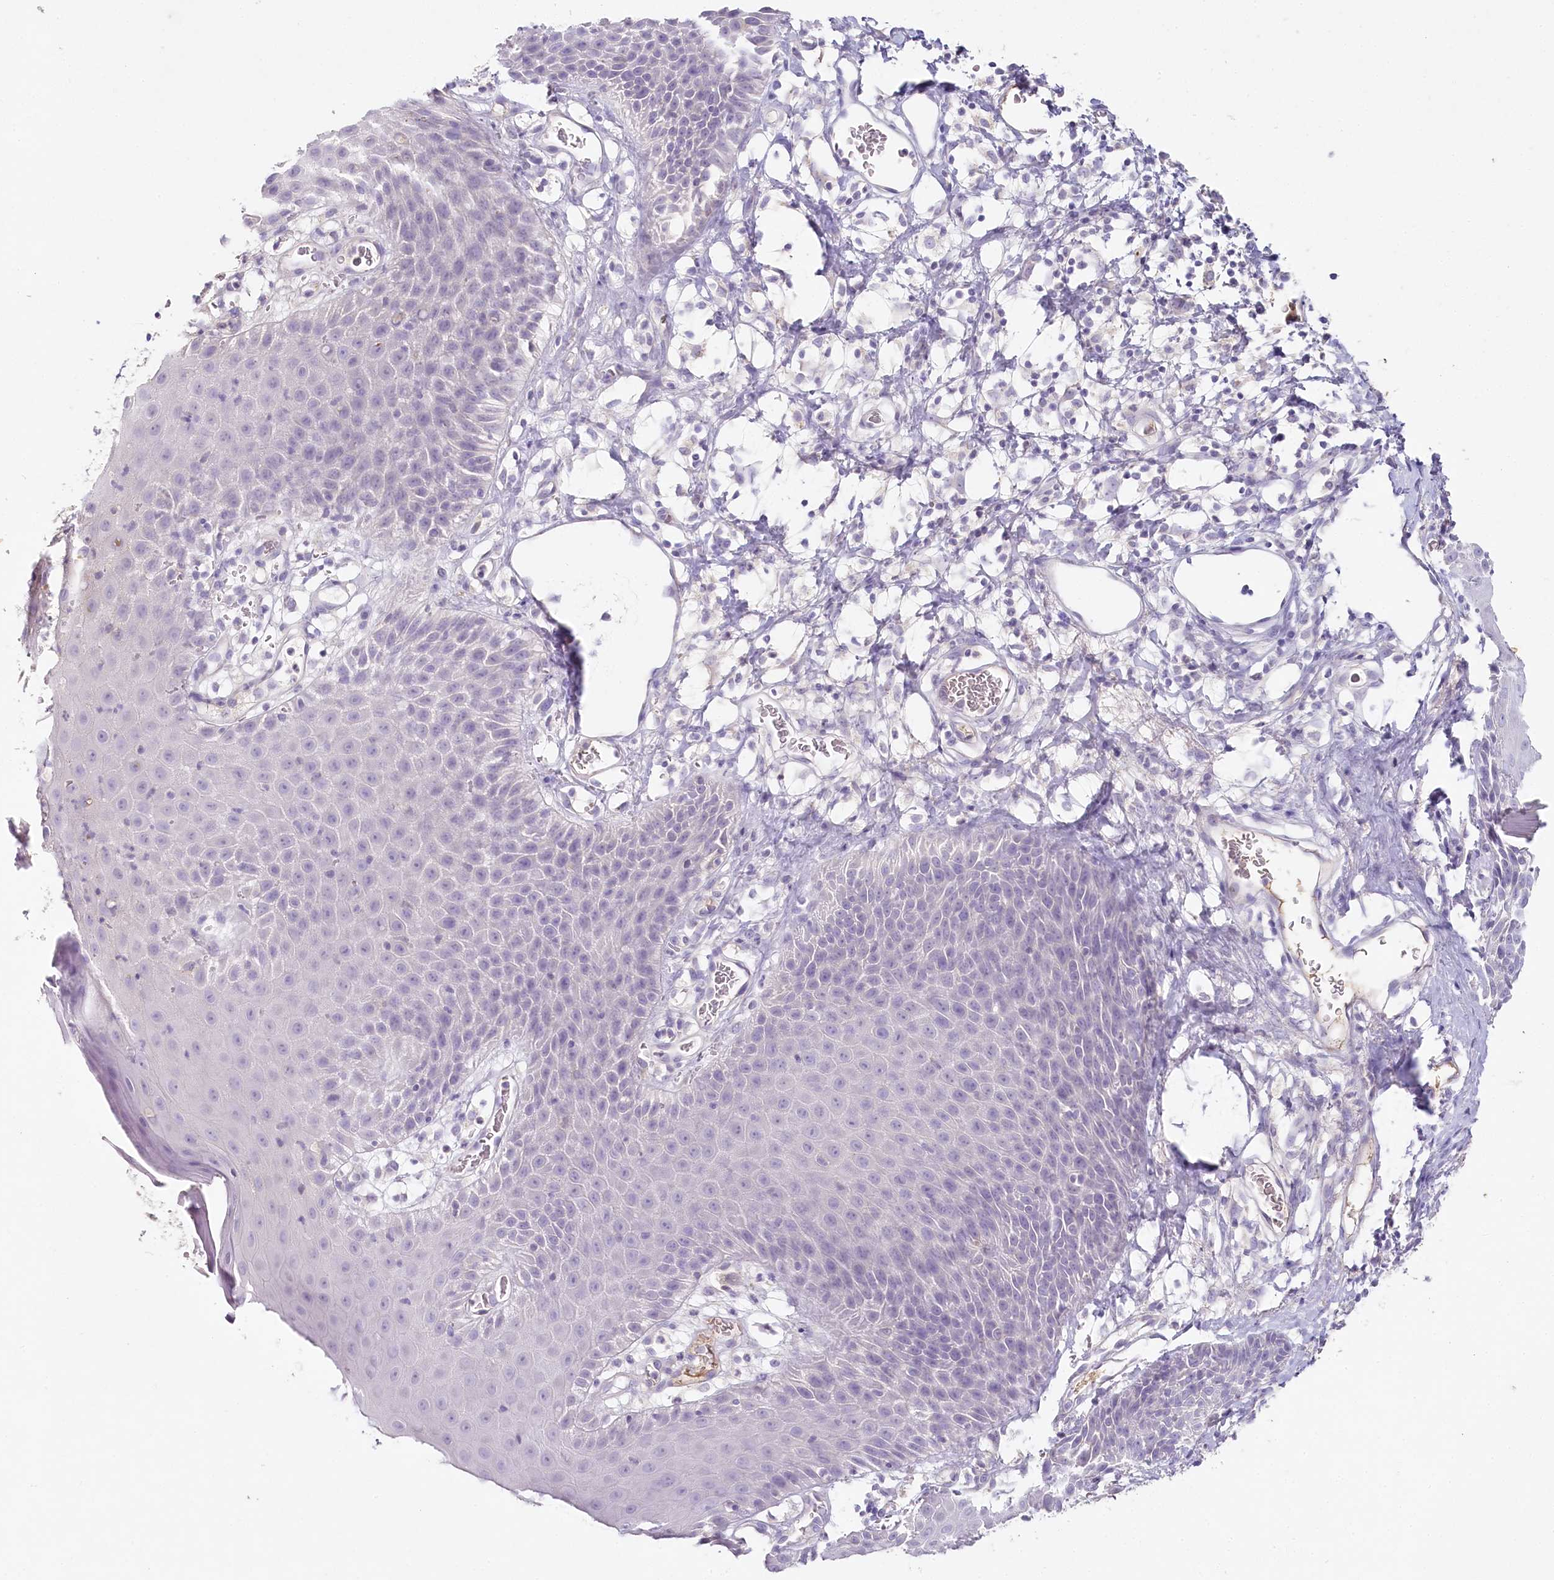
{"staining": {"intensity": "moderate", "quantity": "<25%", "location": "cytoplasmic/membranous"}, "tissue": "skin", "cell_type": "Epidermal cells", "image_type": "normal", "snomed": [{"axis": "morphology", "description": "Normal tissue, NOS"}, {"axis": "topography", "description": "Vulva"}], "caption": "Epidermal cells demonstrate moderate cytoplasmic/membranous expression in approximately <25% of cells in benign skin. The staining was performed using DAB to visualize the protein expression in brown, while the nuclei were stained in blue with hematoxylin (Magnification: 20x).", "gene": "HPD", "patient": {"sex": "female", "age": 68}}